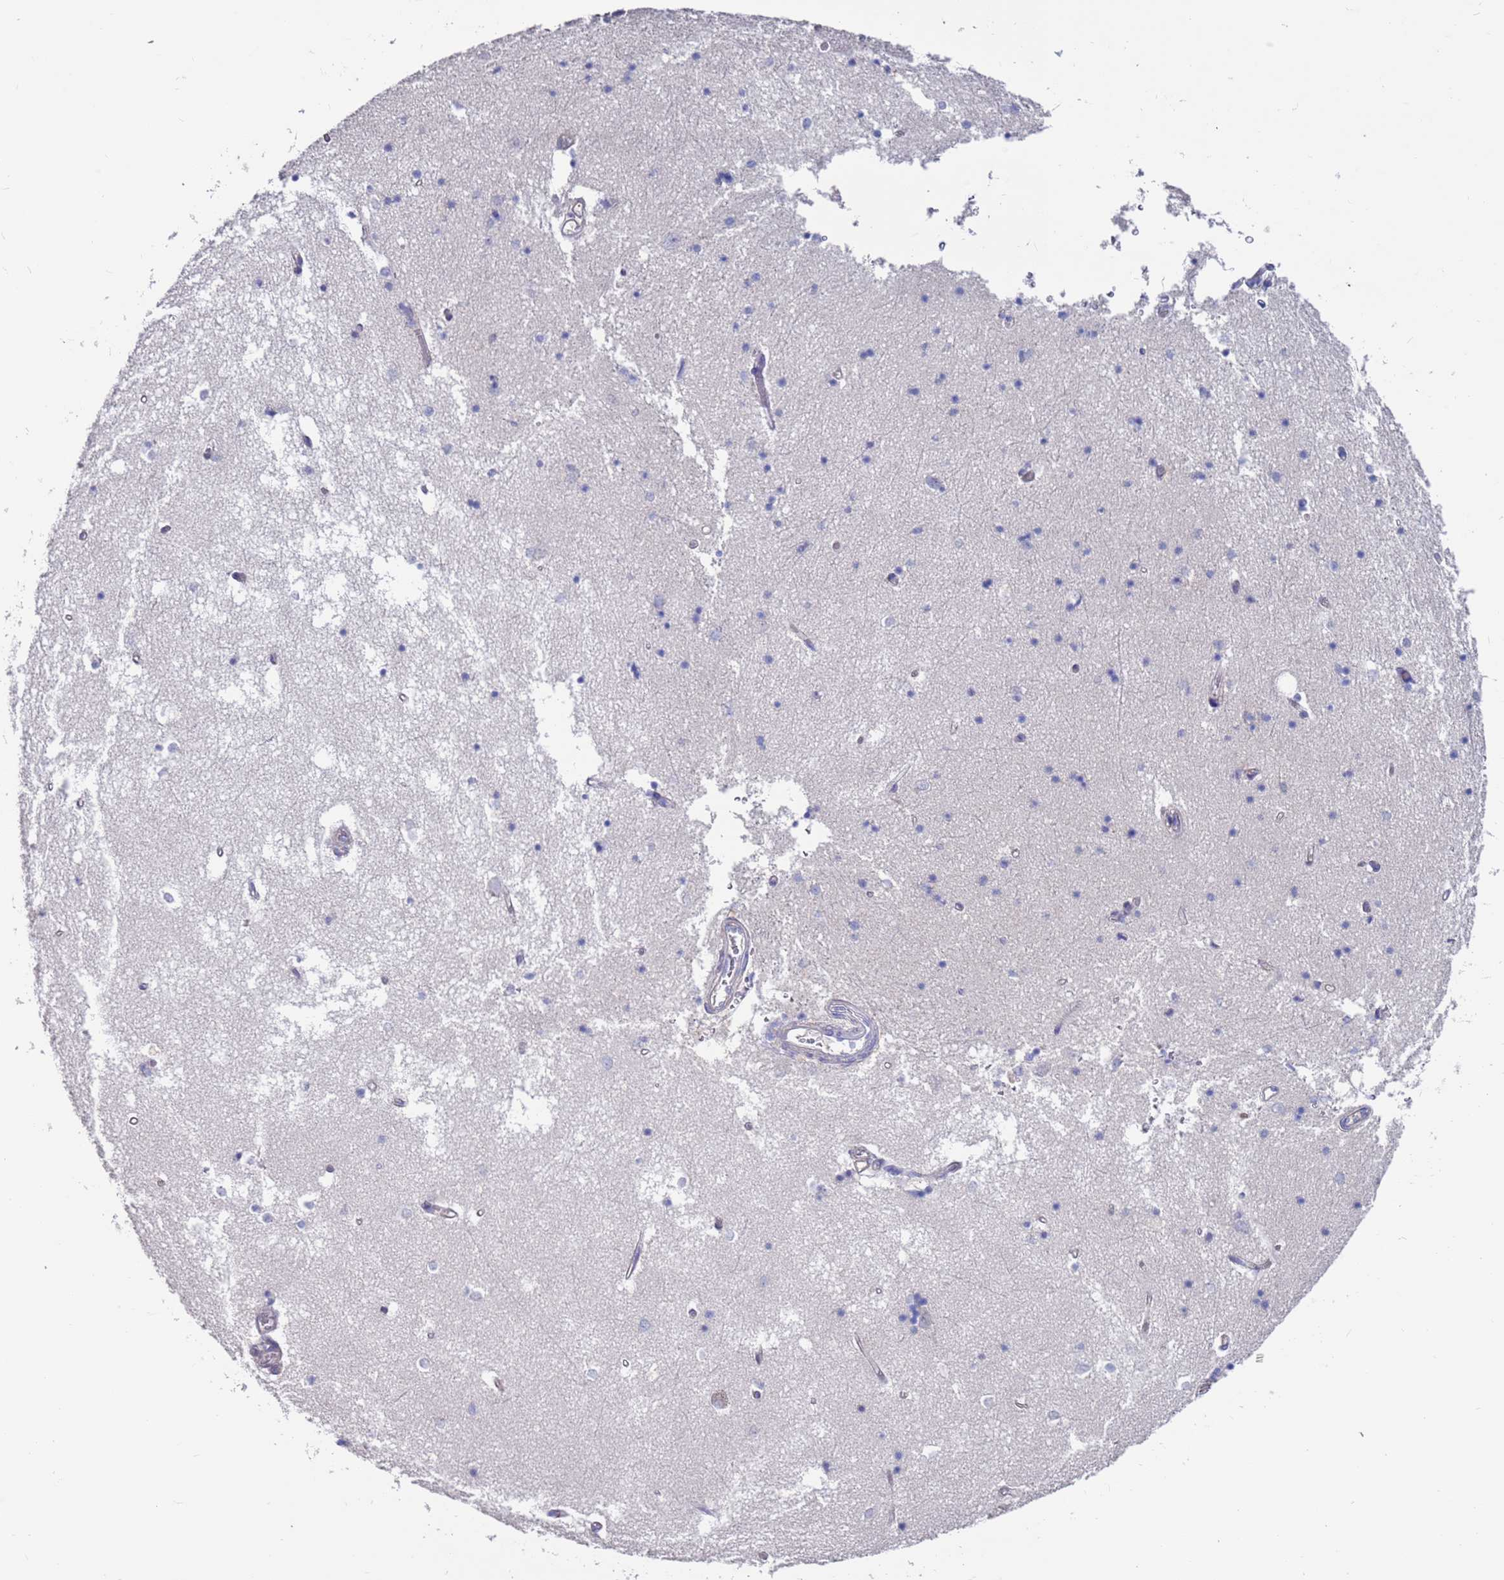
{"staining": {"intensity": "negative", "quantity": "none", "location": "none"}, "tissue": "hippocampus", "cell_type": "Glial cells", "image_type": "normal", "snomed": [{"axis": "morphology", "description": "Normal tissue, NOS"}, {"axis": "topography", "description": "Hippocampus"}], "caption": "A high-resolution photomicrograph shows immunohistochemistry staining of normal hippocampus, which displays no significant positivity in glial cells.", "gene": "KRTCAP3", "patient": {"sex": "male", "age": 70}}